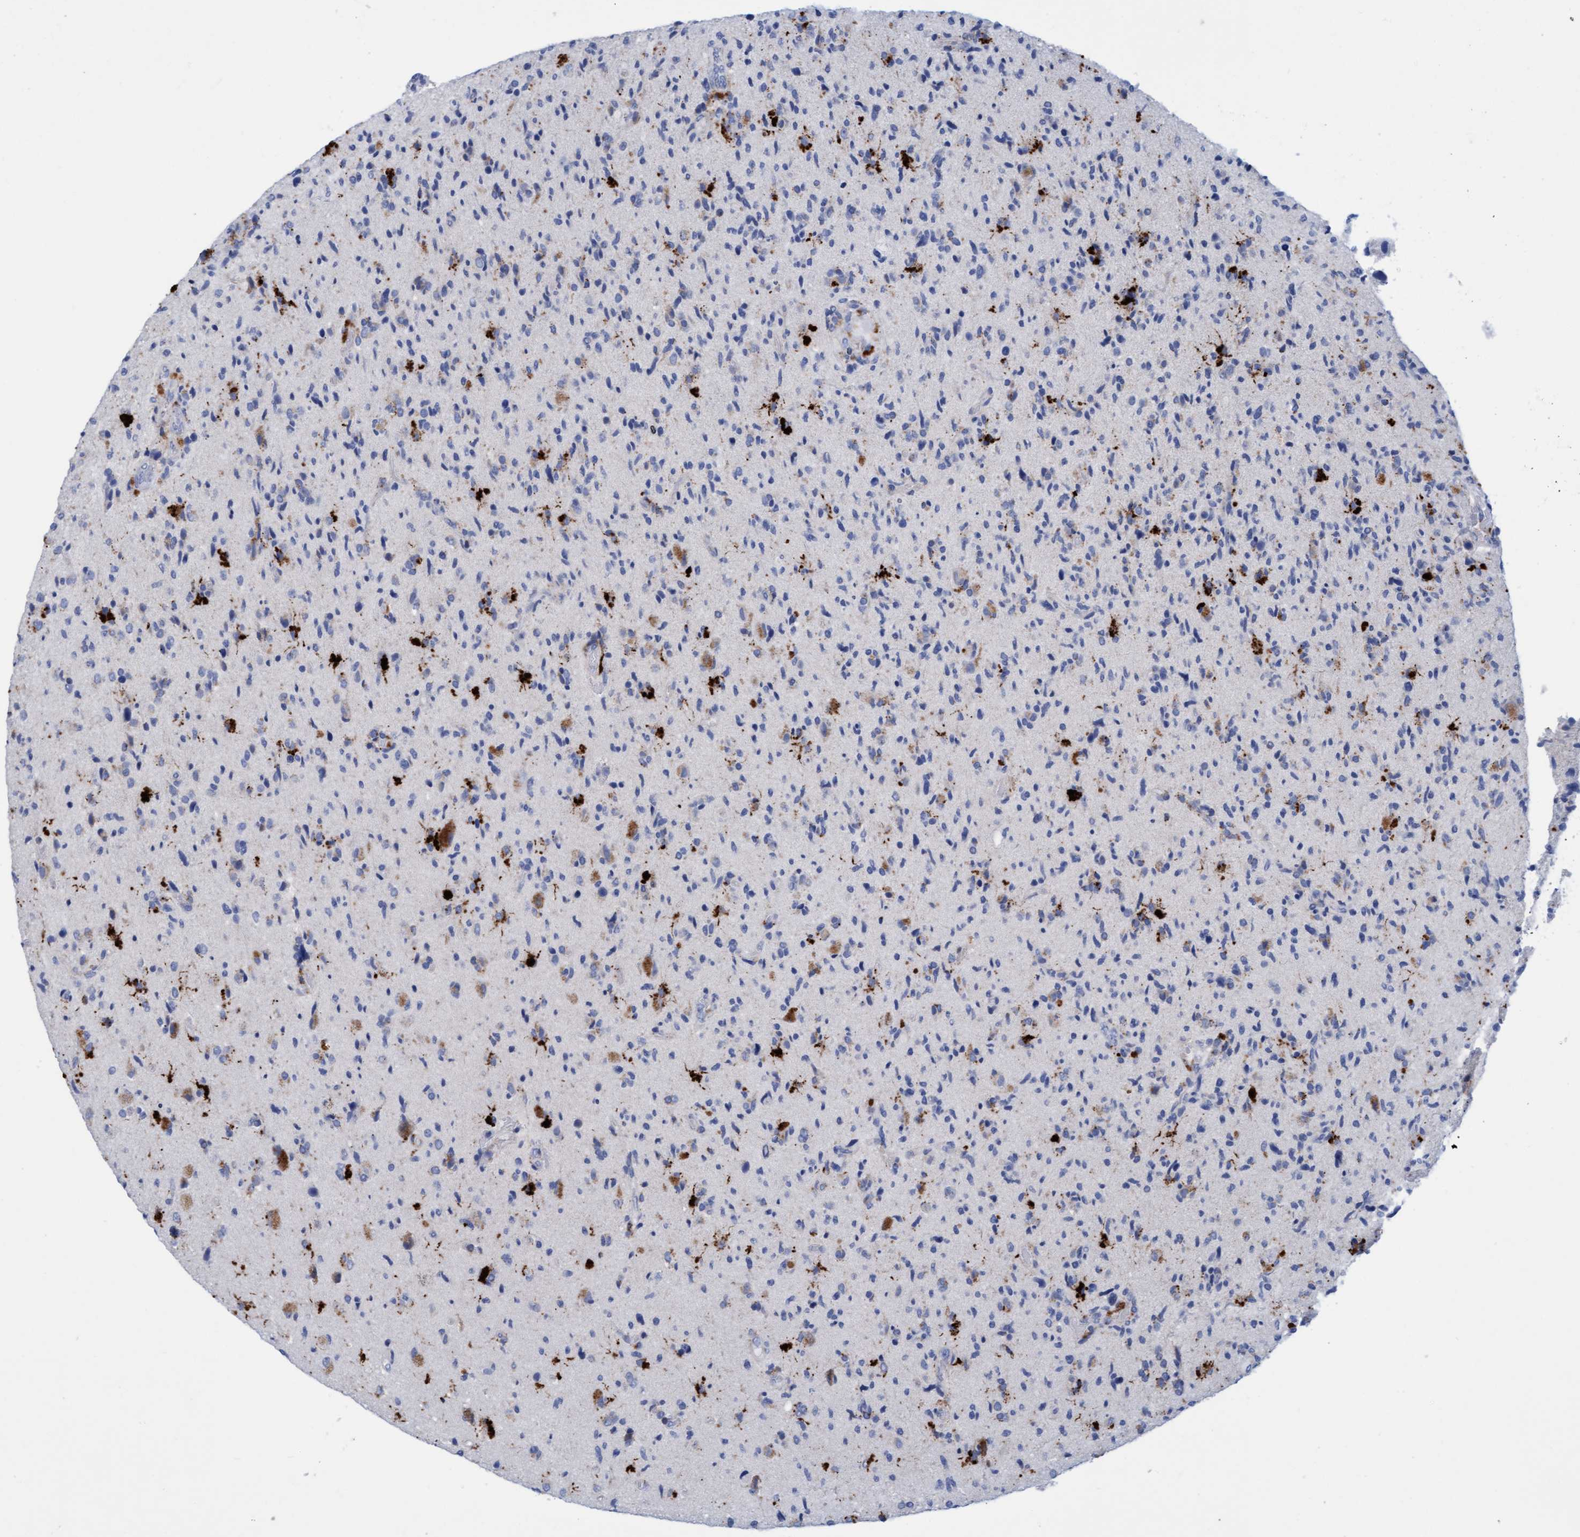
{"staining": {"intensity": "moderate", "quantity": "<25%", "location": "cytoplasmic/membranous"}, "tissue": "glioma", "cell_type": "Tumor cells", "image_type": "cancer", "snomed": [{"axis": "morphology", "description": "Glioma, malignant, High grade"}, {"axis": "topography", "description": "Brain"}], "caption": "There is low levels of moderate cytoplasmic/membranous expression in tumor cells of glioma, as demonstrated by immunohistochemical staining (brown color).", "gene": "SGSH", "patient": {"sex": "male", "age": 72}}